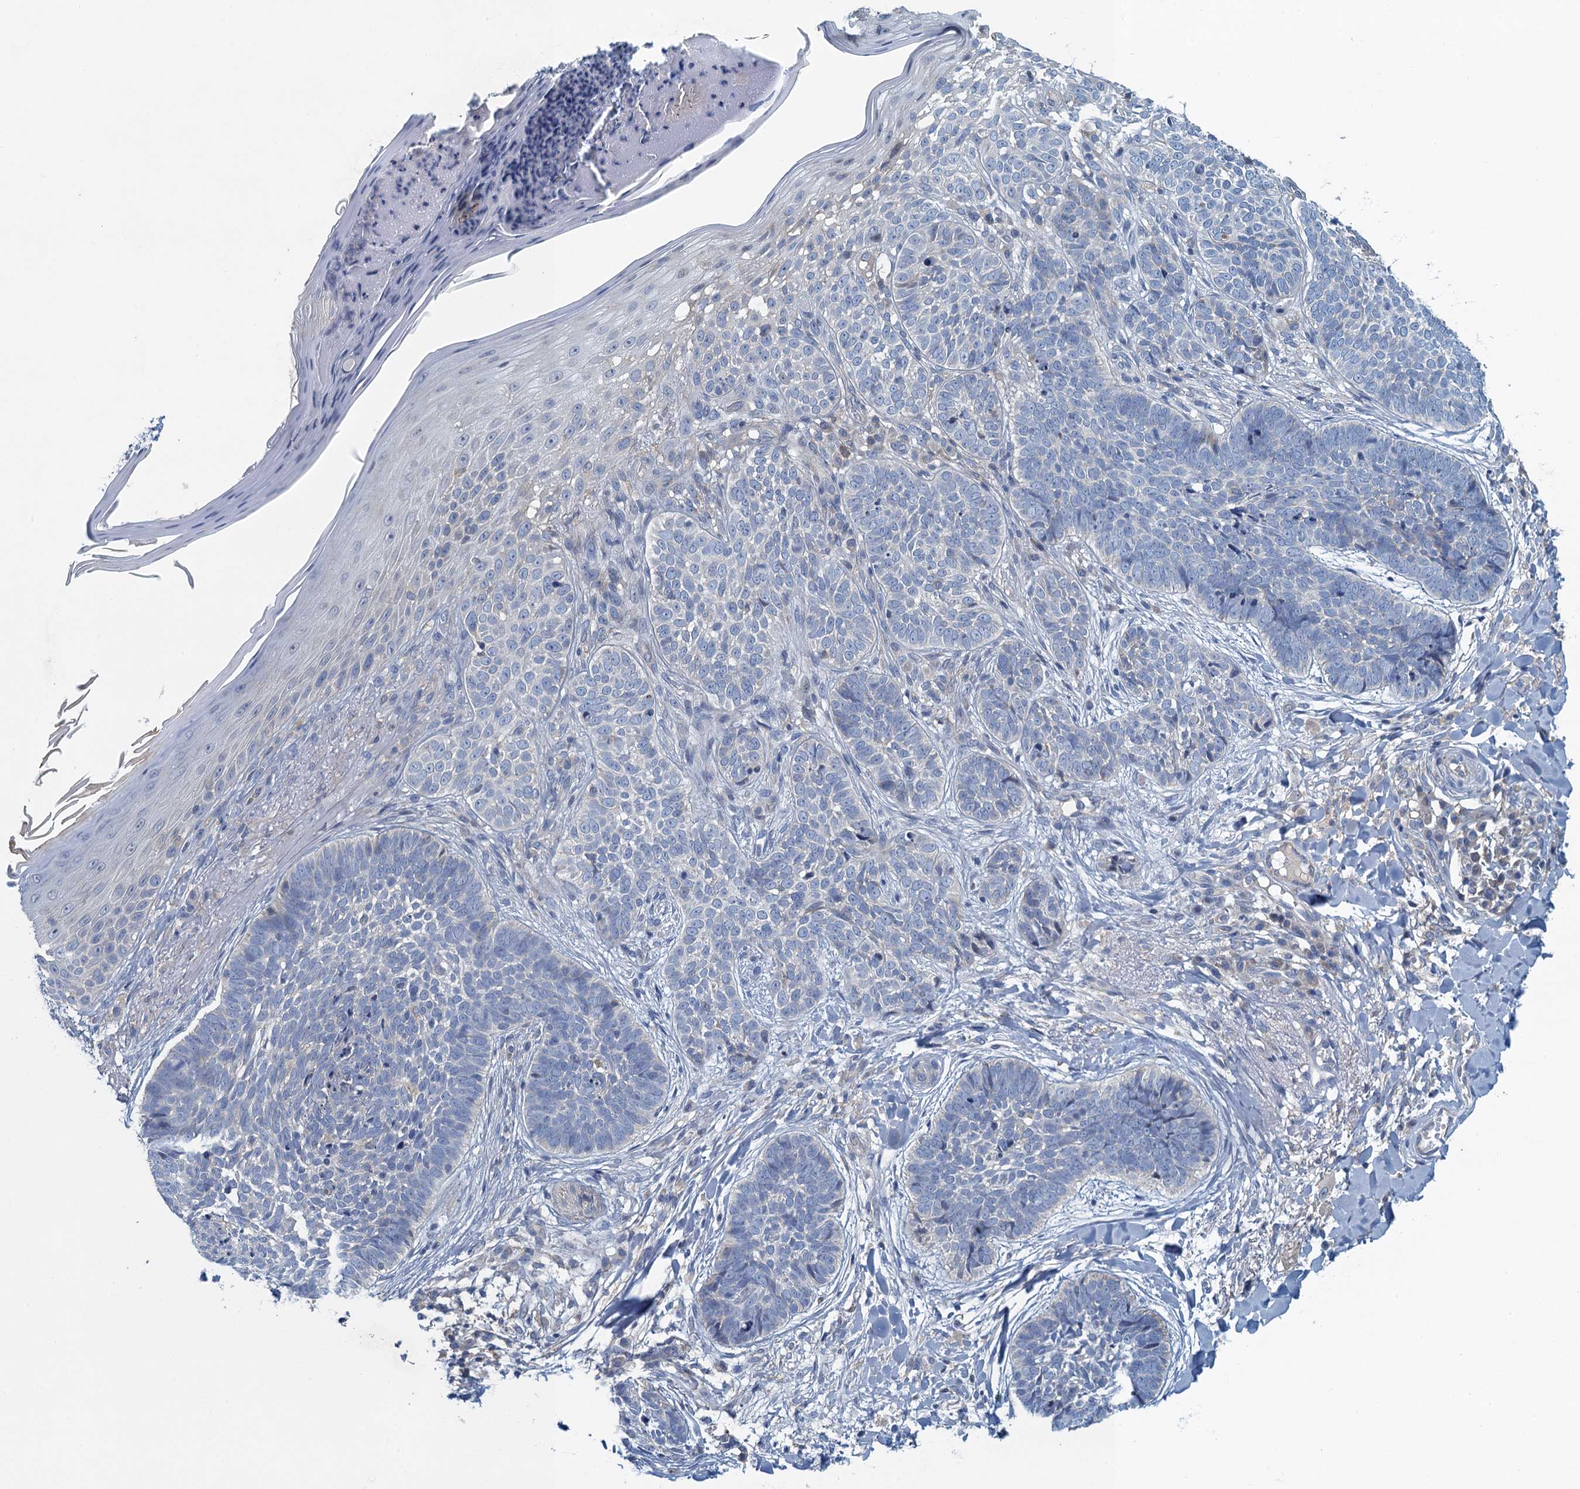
{"staining": {"intensity": "negative", "quantity": "none", "location": "none"}, "tissue": "skin cancer", "cell_type": "Tumor cells", "image_type": "cancer", "snomed": [{"axis": "morphology", "description": "Basal cell carcinoma"}, {"axis": "topography", "description": "Skin"}], "caption": "The photomicrograph reveals no significant expression in tumor cells of basal cell carcinoma (skin).", "gene": "NCKAP1L", "patient": {"sex": "female", "age": 61}}